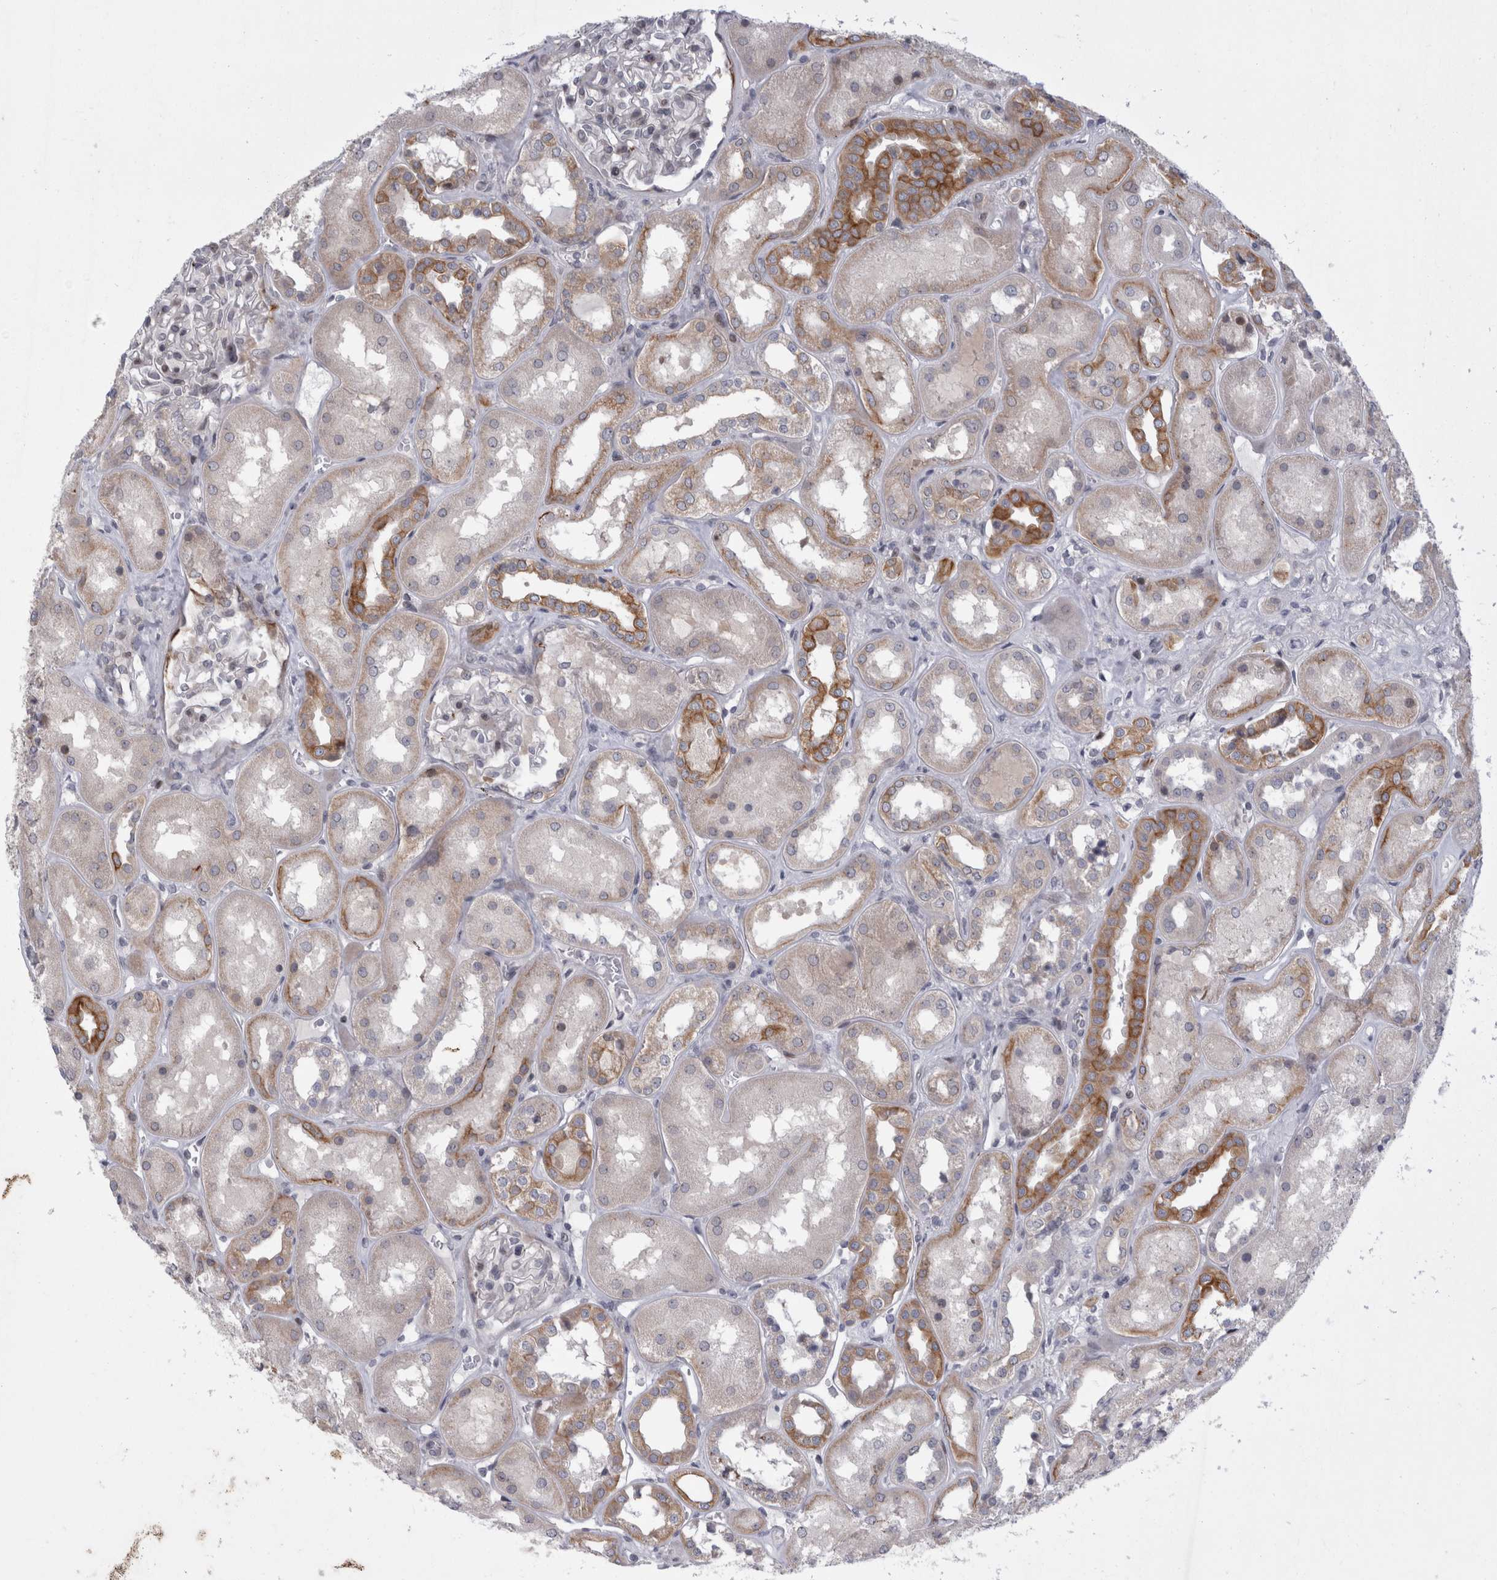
{"staining": {"intensity": "weak", "quantity": "<25%", "location": "nuclear"}, "tissue": "kidney", "cell_type": "Cells in glomeruli", "image_type": "normal", "snomed": [{"axis": "morphology", "description": "Normal tissue, NOS"}, {"axis": "topography", "description": "Kidney"}], "caption": "The IHC histopathology image has no significant staining in cells in glomeruli of kidney. The staining is performed using DAB (3,3'-diaminobenzidine) brown chromogen with nuclei counter-stained in using hematoxylin.", "gene": "UTP25", "patient": {"sex": "male", "age": 70}}